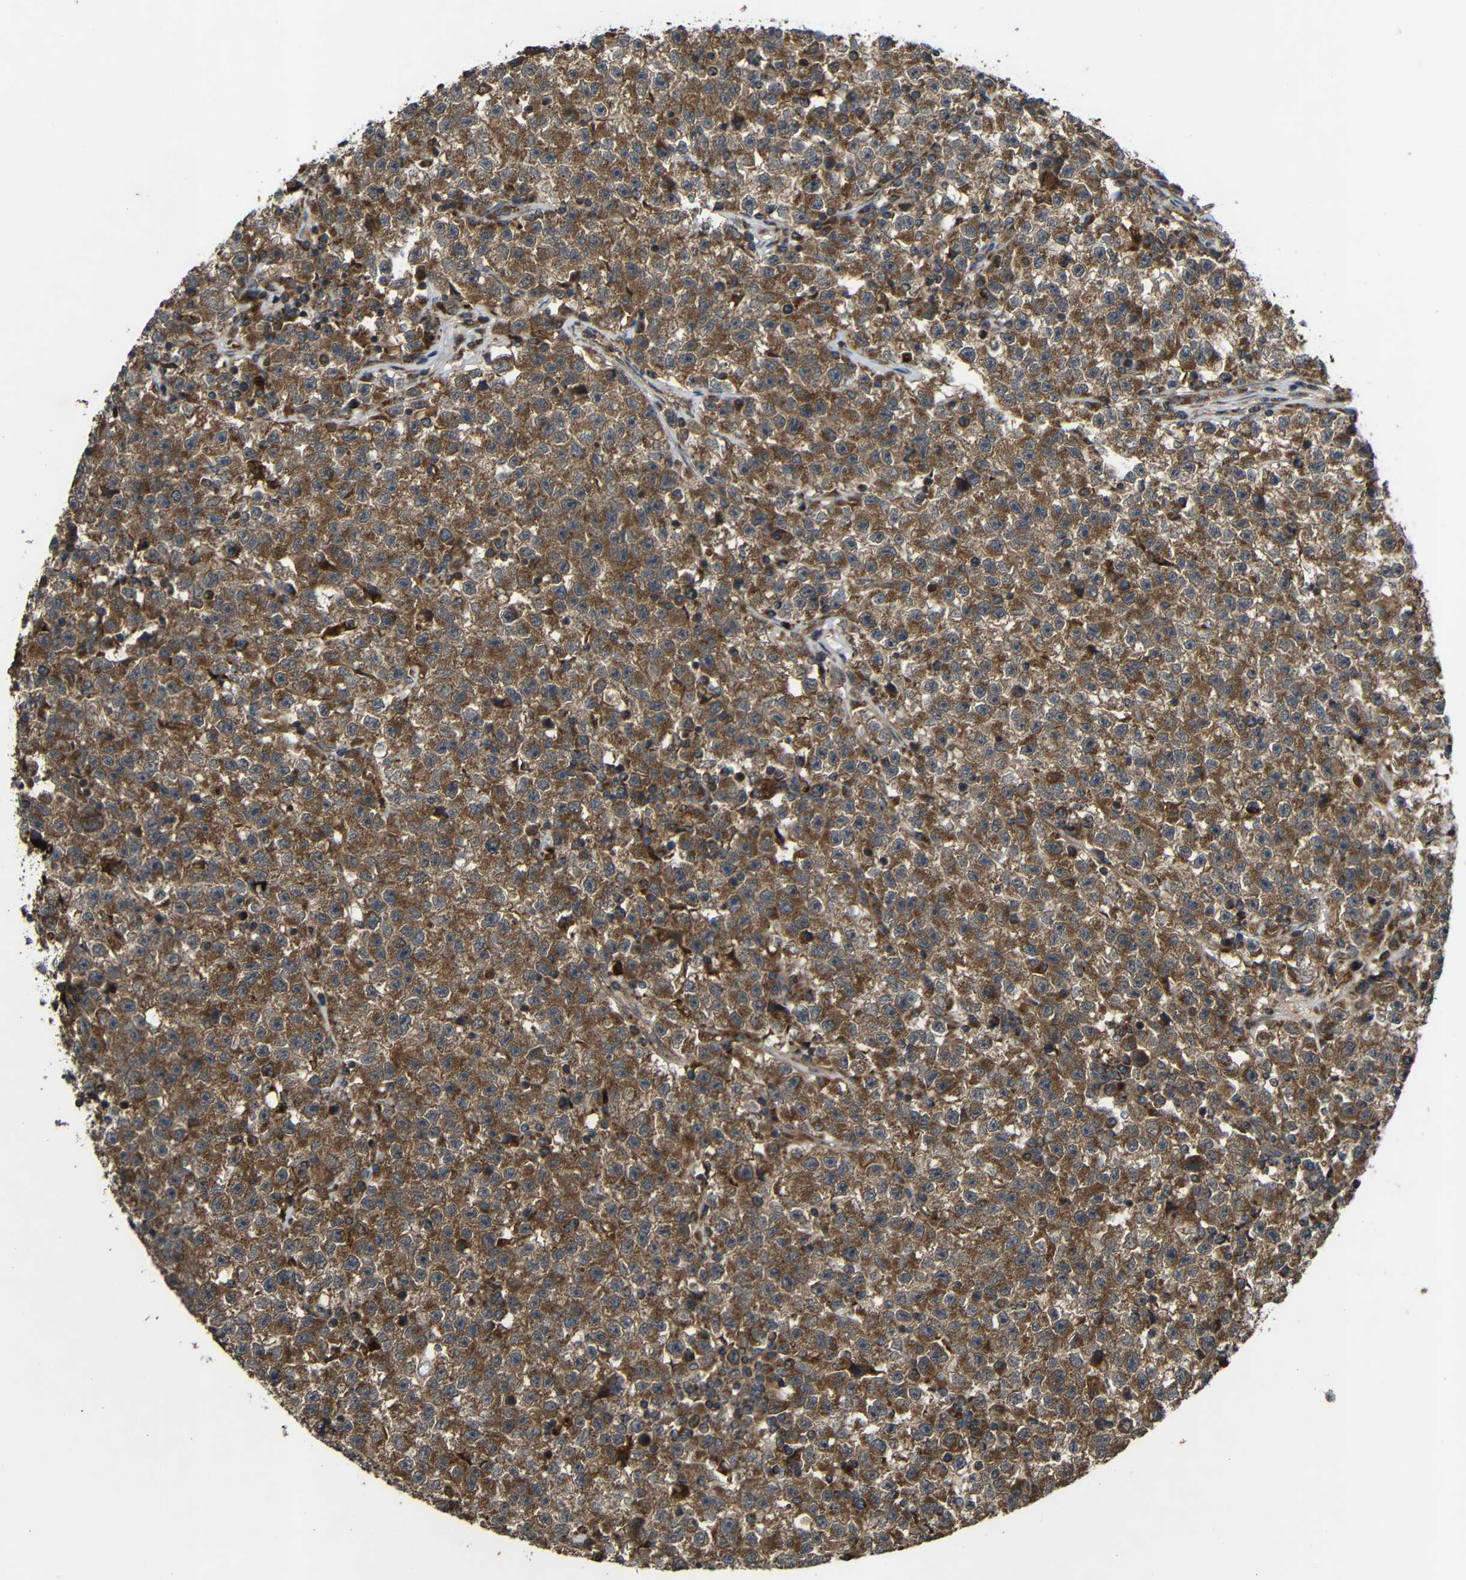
{"staining": {"intensity": "moderate", "quantity": ">75%", "location": "cytoplasmic/membranous"}, "tissue": "testis cancer", "cell_type": "Tumor cells", "image_type": "cancer", "snomed": [{"axis": "morphology", "description": "Seminoma, NOS"}, {"axis": "topography", "description": "Testis"}], "caption": "About >75% of tumor cells in testis seminoma display moderate cytoplasmic/membranous protein expression as visualized by brown immunohistochemical staining.", "gene": "C1GALT1", "patient": {"sex": "male", "age": 22}}